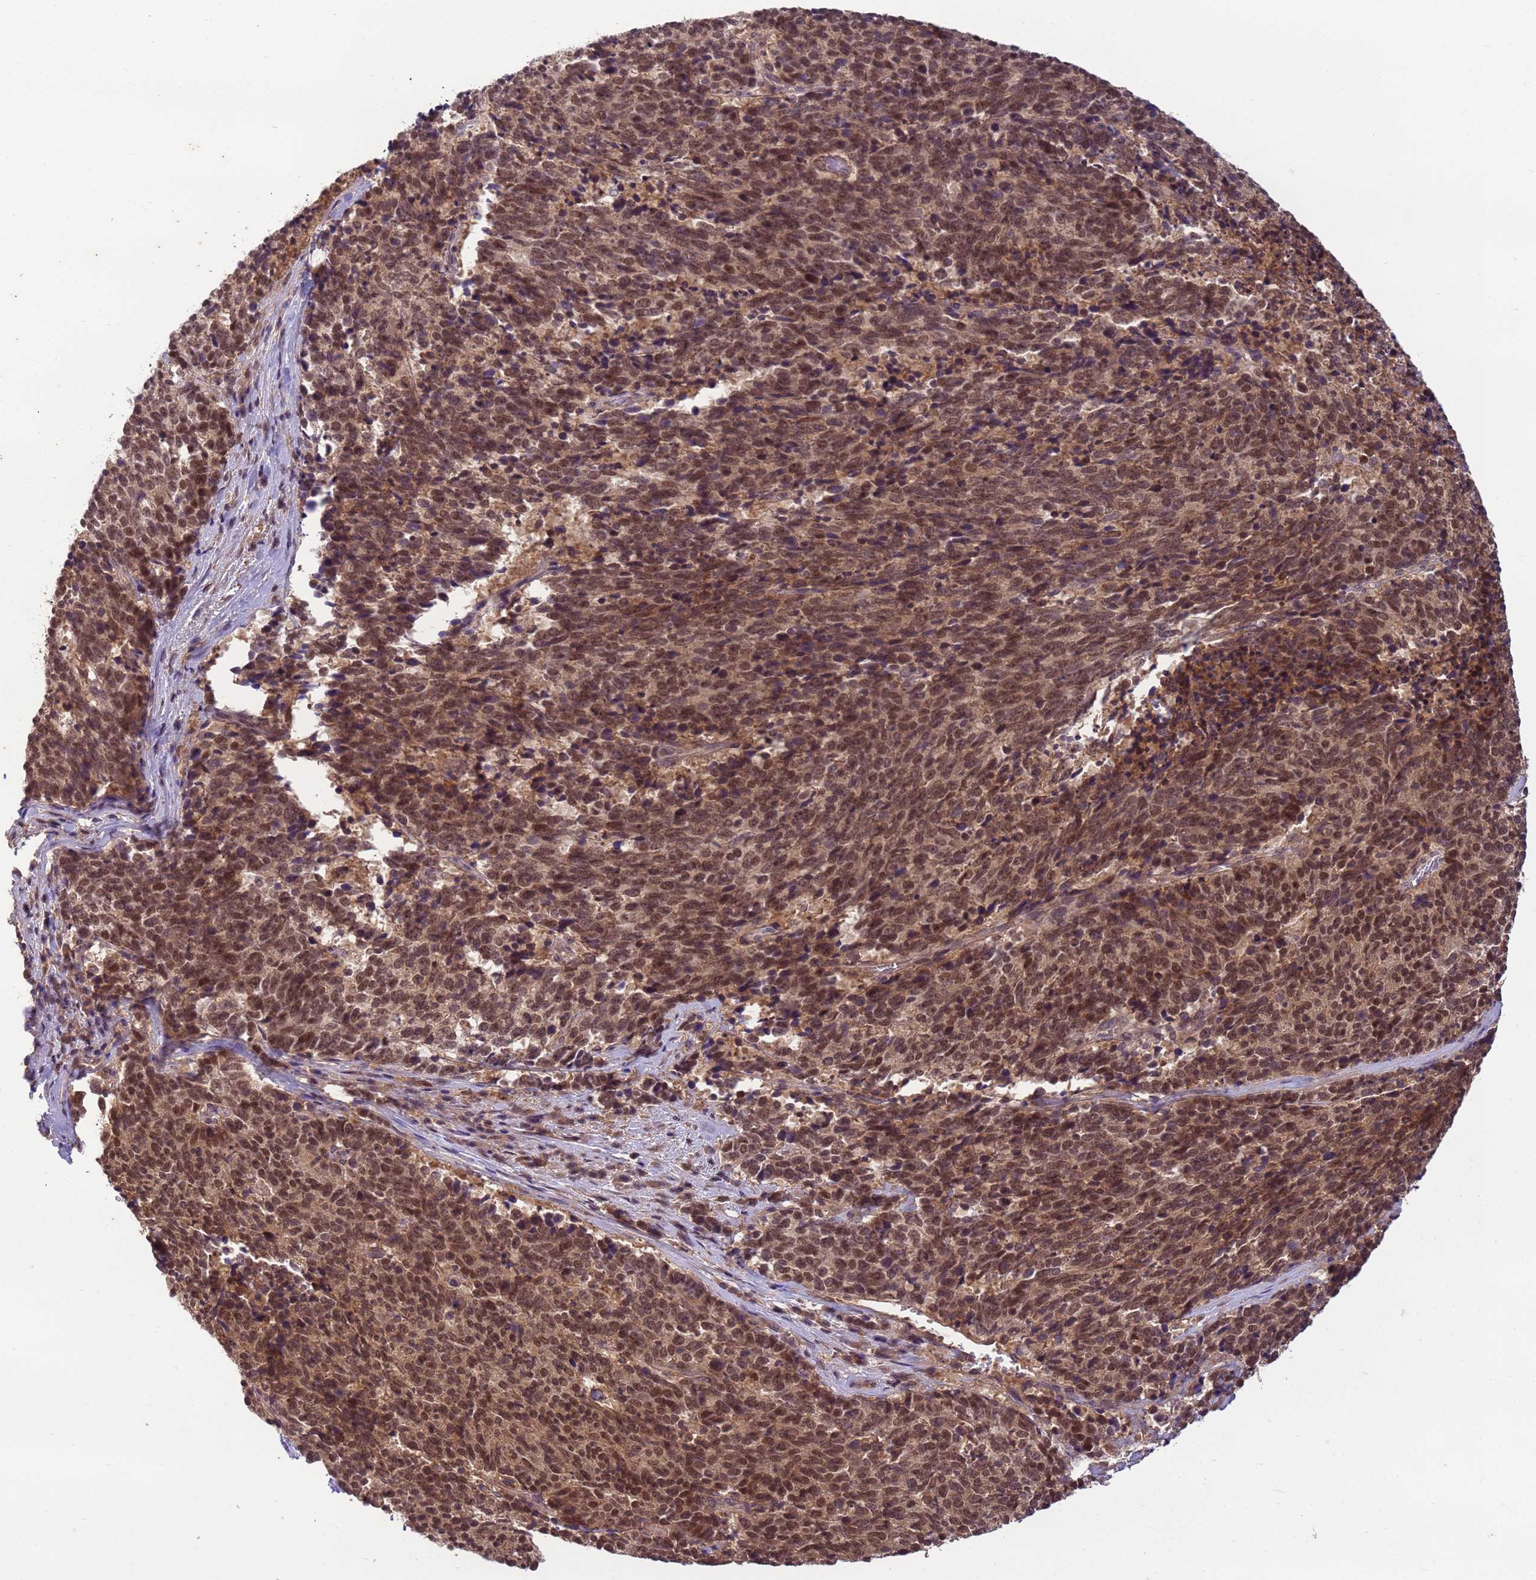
{"staining": {"intensity": "moderate", "quantity": ">75%", "location": "nuclear"}, "tissue": "cervical cancer", "cell_type": "Tumor cells", "image_type": "cancer", "snomed": [{"axis": "morphology", "description": "Squamous cell carcinoma, NOS"}, {"axis": "topography", "description": "Cervix"}], "caption": "Moderate nuclear protein positivity is seen in about >75% of tumor cells in cervical cancer.", "gene": "NPEPPS", "patient": {"sex": "female", "age": 29}}